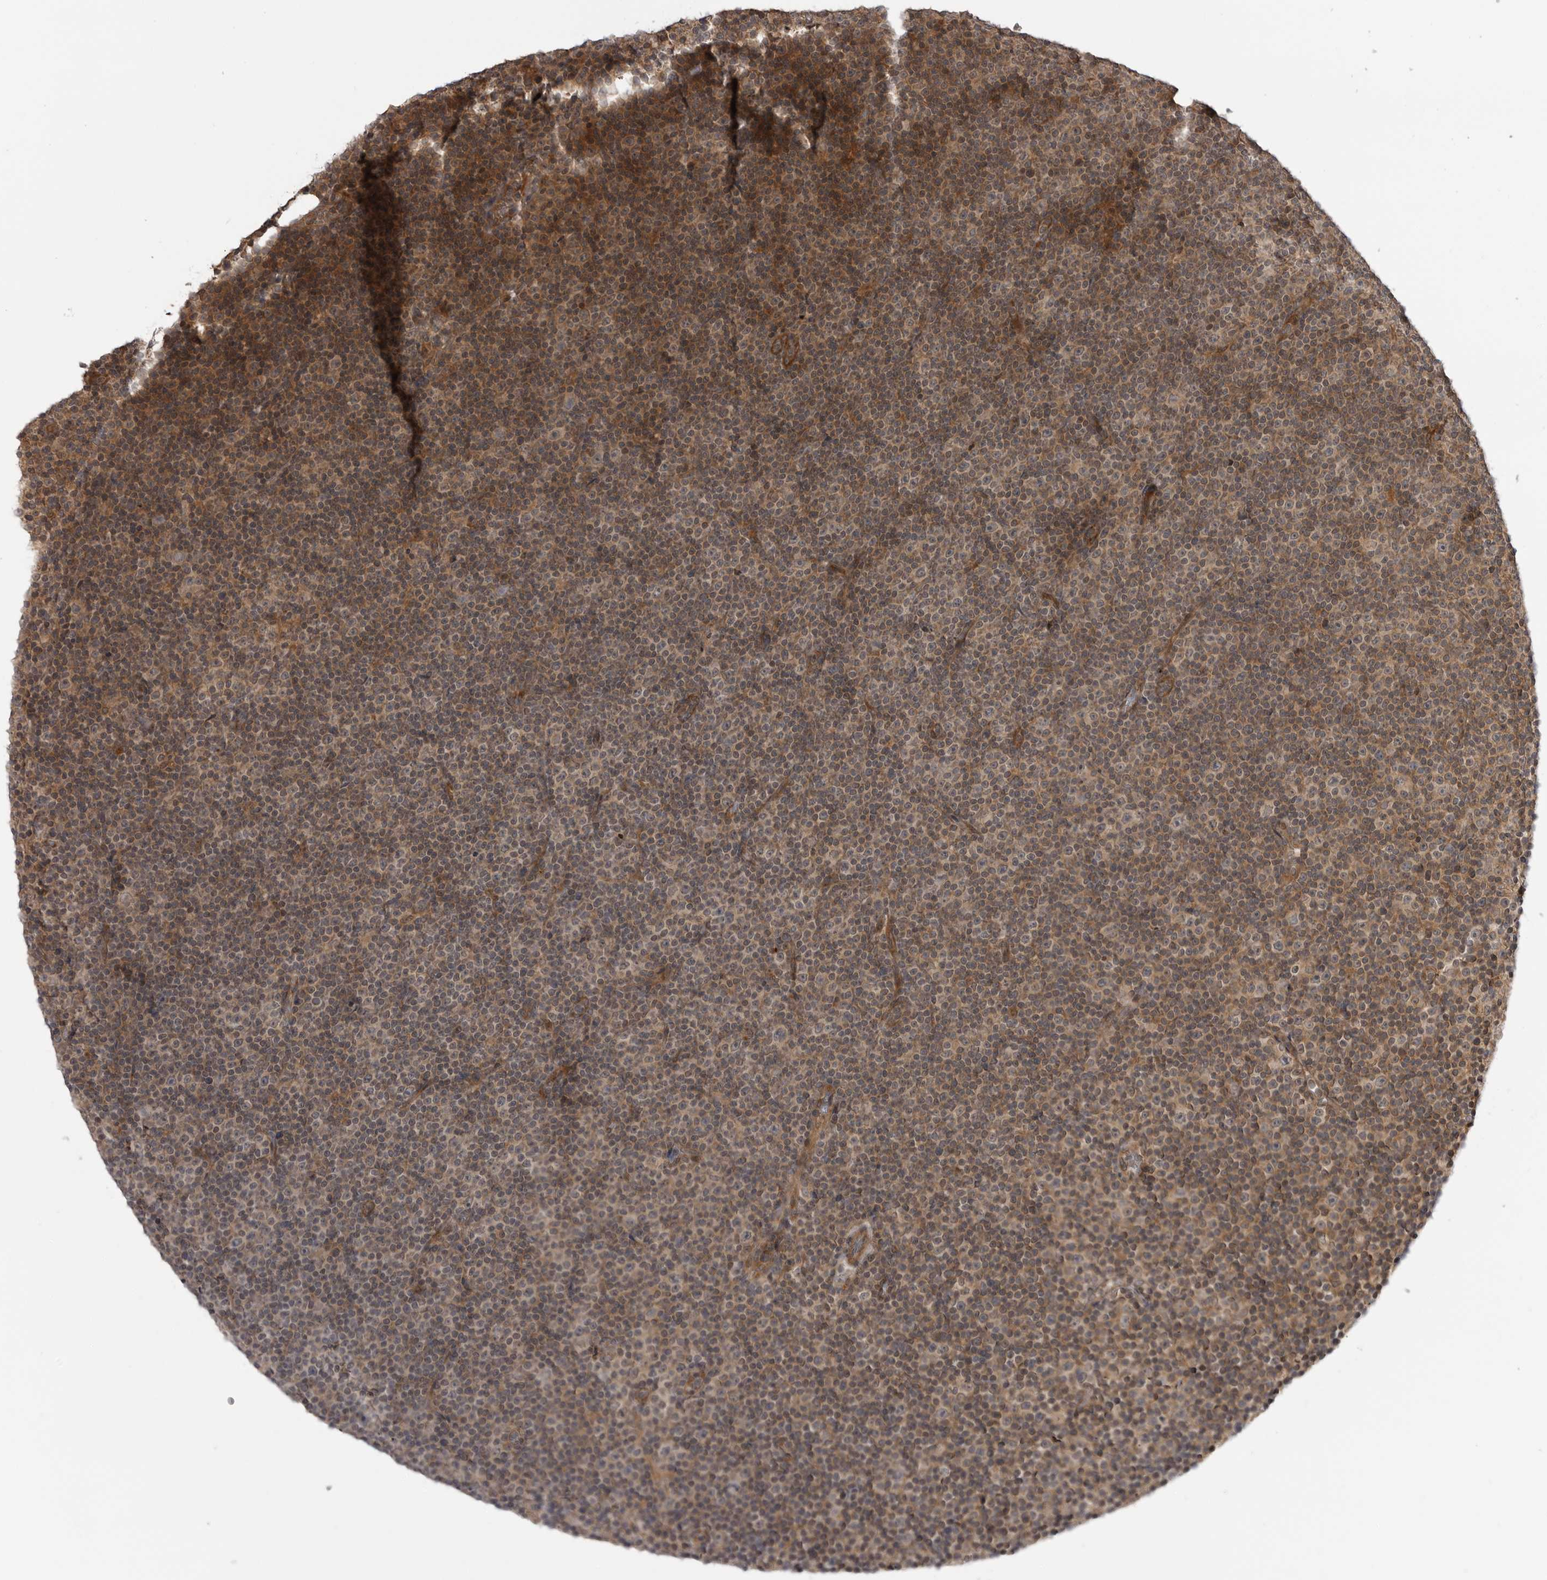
{"staining": {"intensity": "moderate", "quantity": ">75%", "location": "cytoplasmic/membranous"}, "tissue": "lymphoma", "cell_type": "Tumor cells", "image_type": "cancer", "snomed": [{"axis": "morphology", "description": "Malignant lymphoma, non-Hodgkin's type, Low grade"}, {"axis": "topography", "description": "Lymph node"}], "caption": "Low-grade malignant lymphoma, non-Hodgkin's type tissue demonstrates moderate cytoplasmic/membranous positivity in about >75% of tumor cells, visualized by immunohistochemistry.", "gene": "LRRC45", "patient": {"sex": "female", "age": 67}}